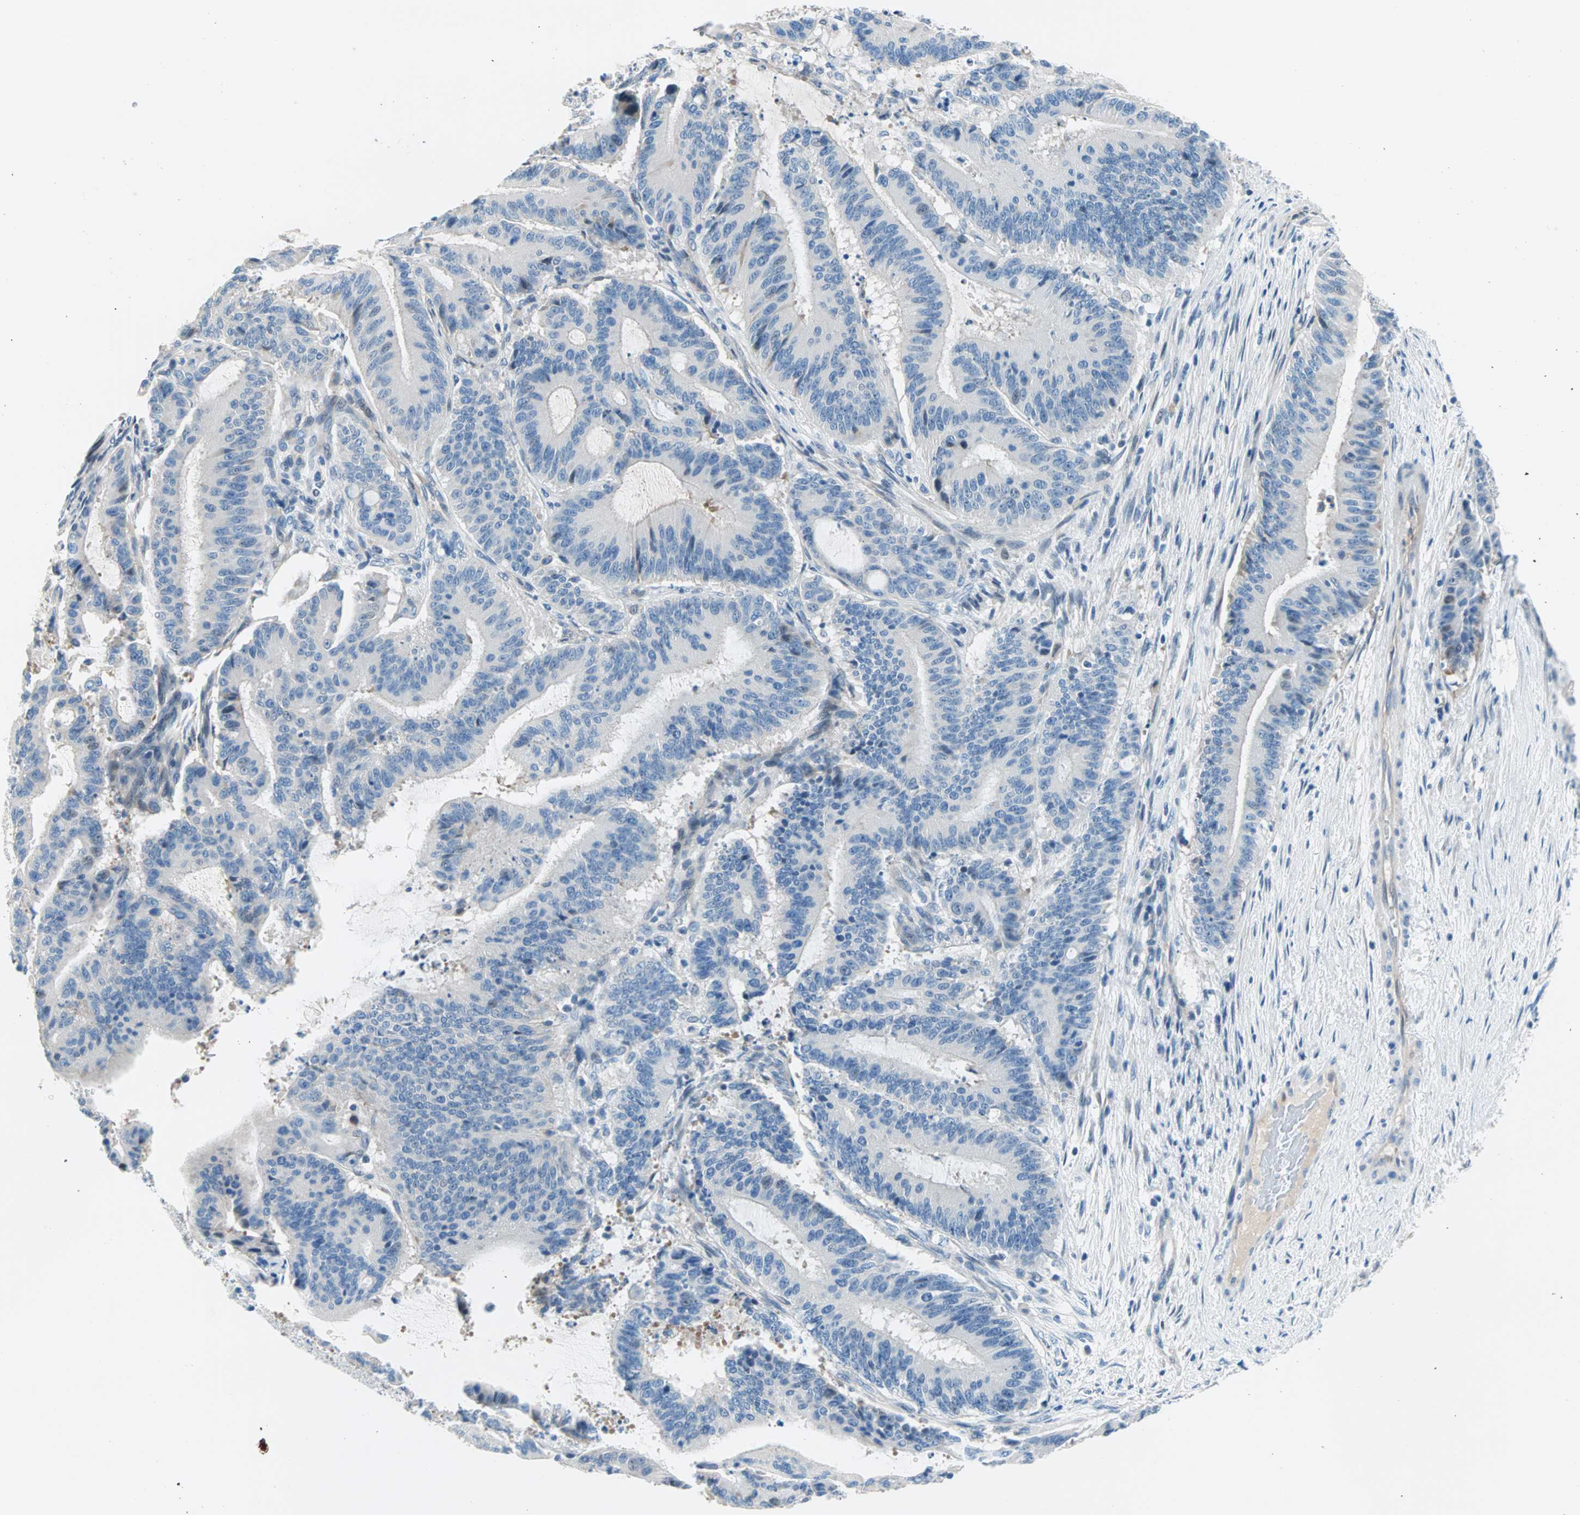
{"staining": {"intensity": "negative", "quantity": "none", "location": "none"}, "tissue": "liver cancer", "cell_type": "Tumor cells", "image_type": "cancer", "snomed": [{"axis": "morphology", "description": "Cholangiocarcinoma"}, {"axis": "topography", "description": "Liver"}], "caption": "IHC histopathology image of liver cancer (cholangiocarcinoma) stained for a protein (brown), which exhibits no expression in tumor cells.", "gene": "TMEM163", "patient": {"sex": "female", "age": 73}}